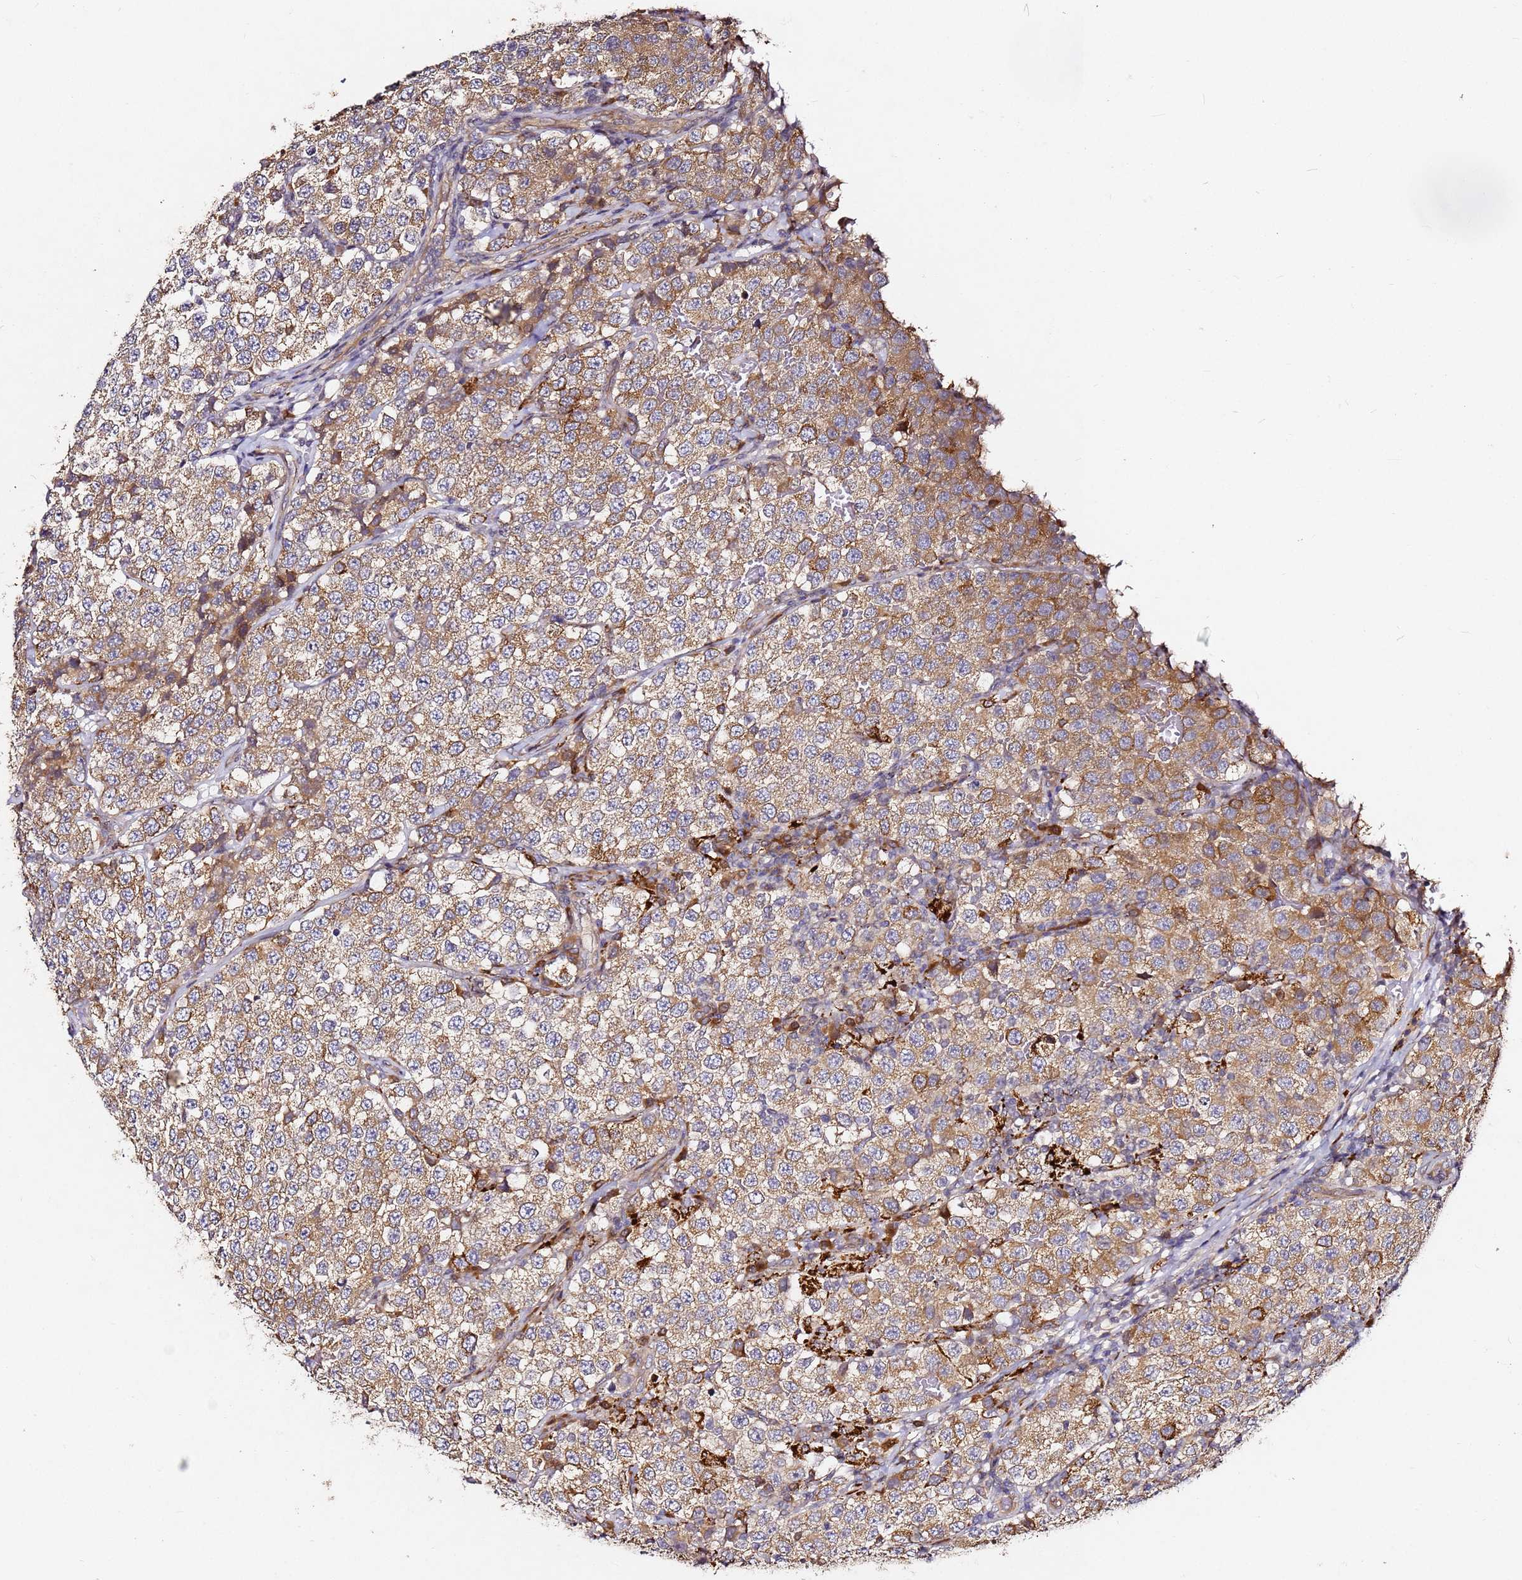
{"staining": {"intensity": "moderate", "quantity": ">75%", "location": "cytoplasmic/membranous"}, "tissue": "testis cancer", "cell_type": "Tumor cells", "image_type": "cancer", "snomed": [{"axis": "morphology", "description": "Seminoma, NOS"}, {"axis": "topography", "description": "Testis"}], "caption": "Immunohistochemistry (IHC) (DAB (3,3'-diaminobenzidine)) staining of testis cancer (seminoma) demonstrates moderate cytoplasmic/membranous protein positivity in approximately >75% of tumor cells.", "gene": "ALG11", "patient": {"sex": "male", "age": 34}}